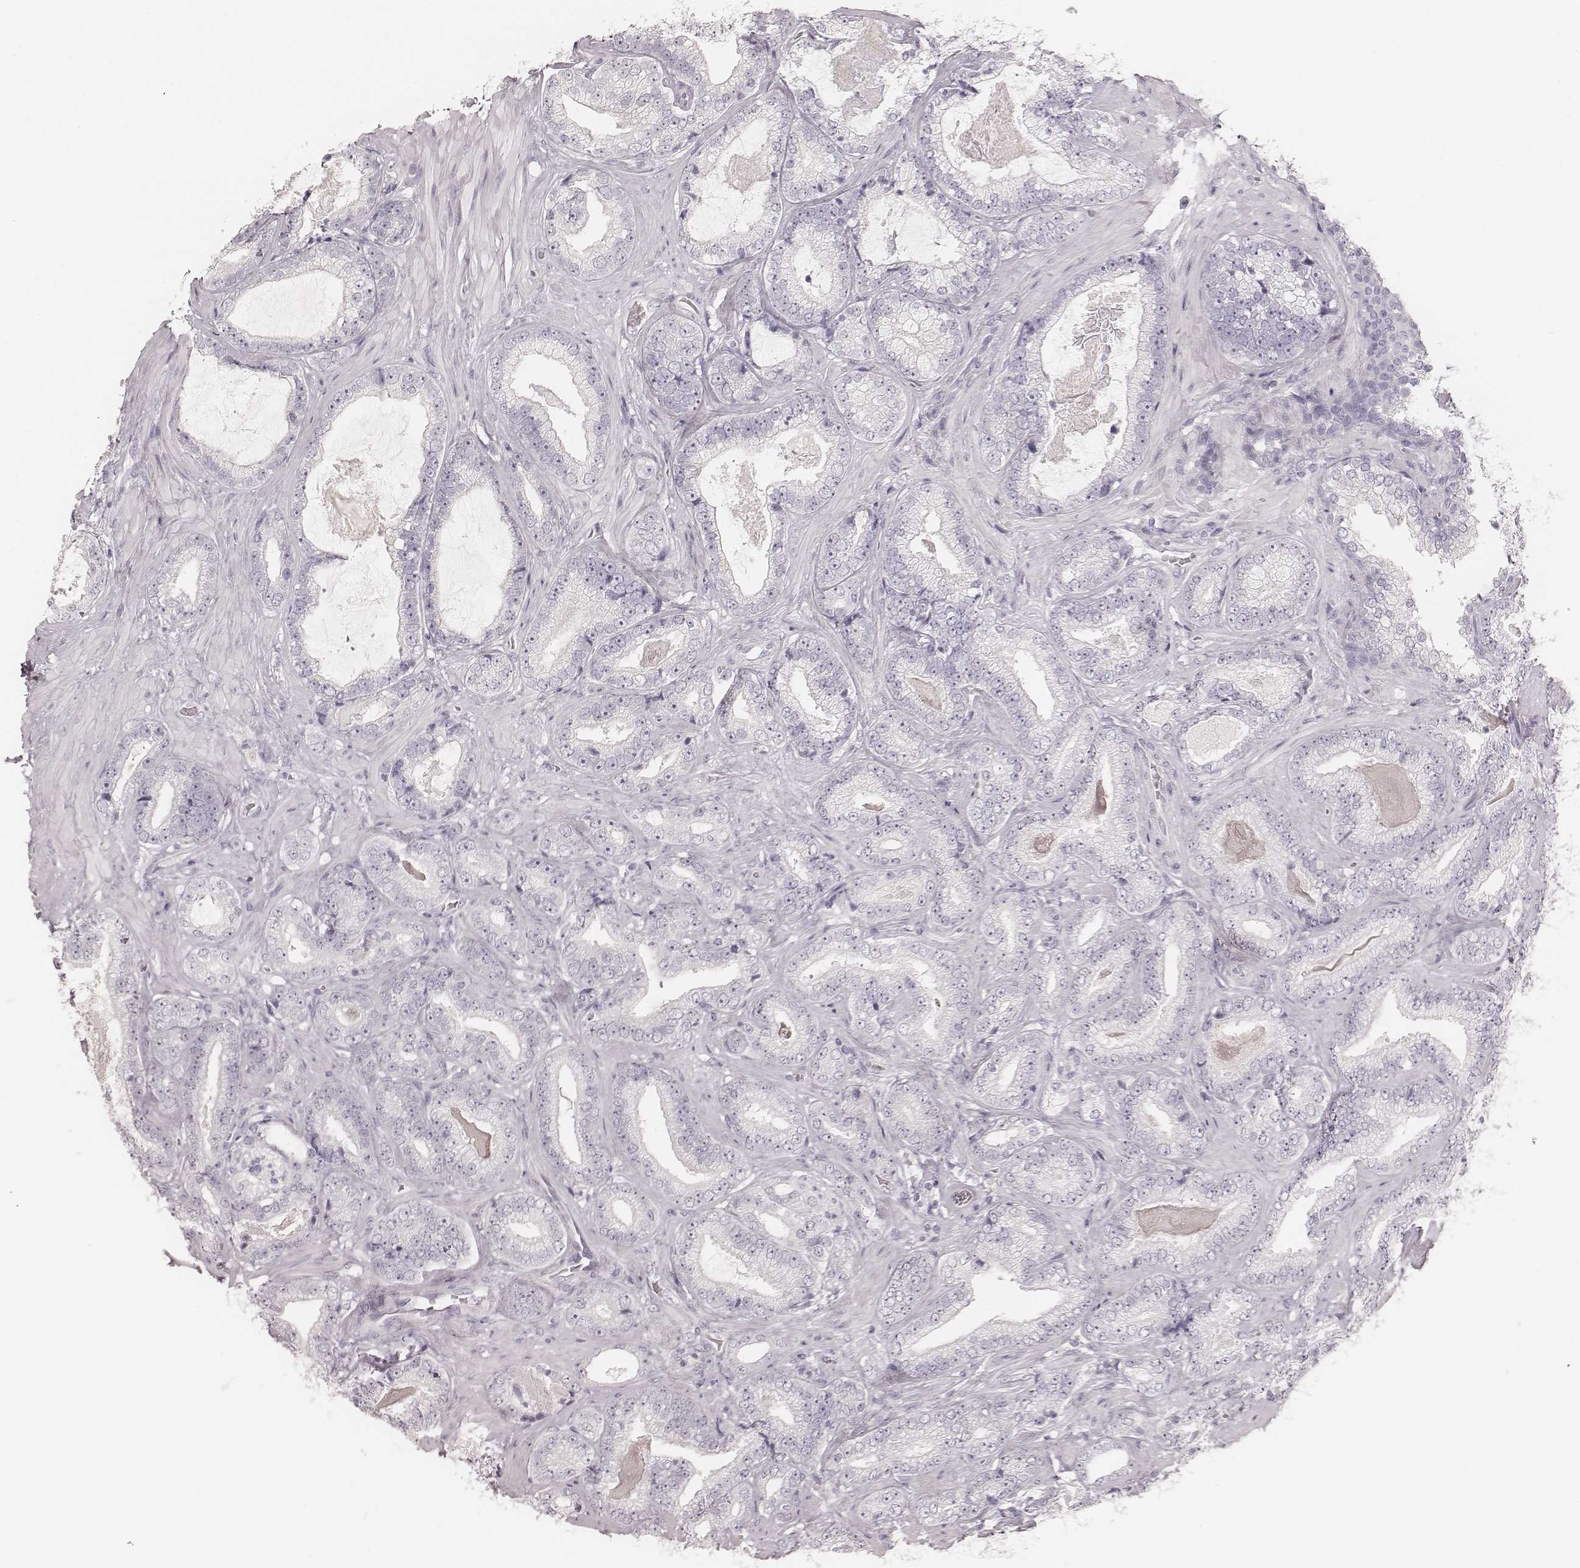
{"staining": {"intensity": "negative", "quantity": "none", "location": "none"}, "tissue": "prostate cancer", "cell_type": "Tumor cells", "image_type": "cancer", "snomed": [{"axis": "morphology", "description": "Adenocarcinoma, Low grade"}, {"axis": "topography", "description": "Prostate"}], "caption": "A histopathology image of low-grade adenocarcinoma (prostate) stained for a protein exhibits no brown staining in tumor cells. (DAB (3,3'-diaminobenzidine) immunohistochemistry (IHC) visualized using brightfield microscopy, high magnification).", "gene": "KRT26", "patient": {"sex": "male", "age": 61}}